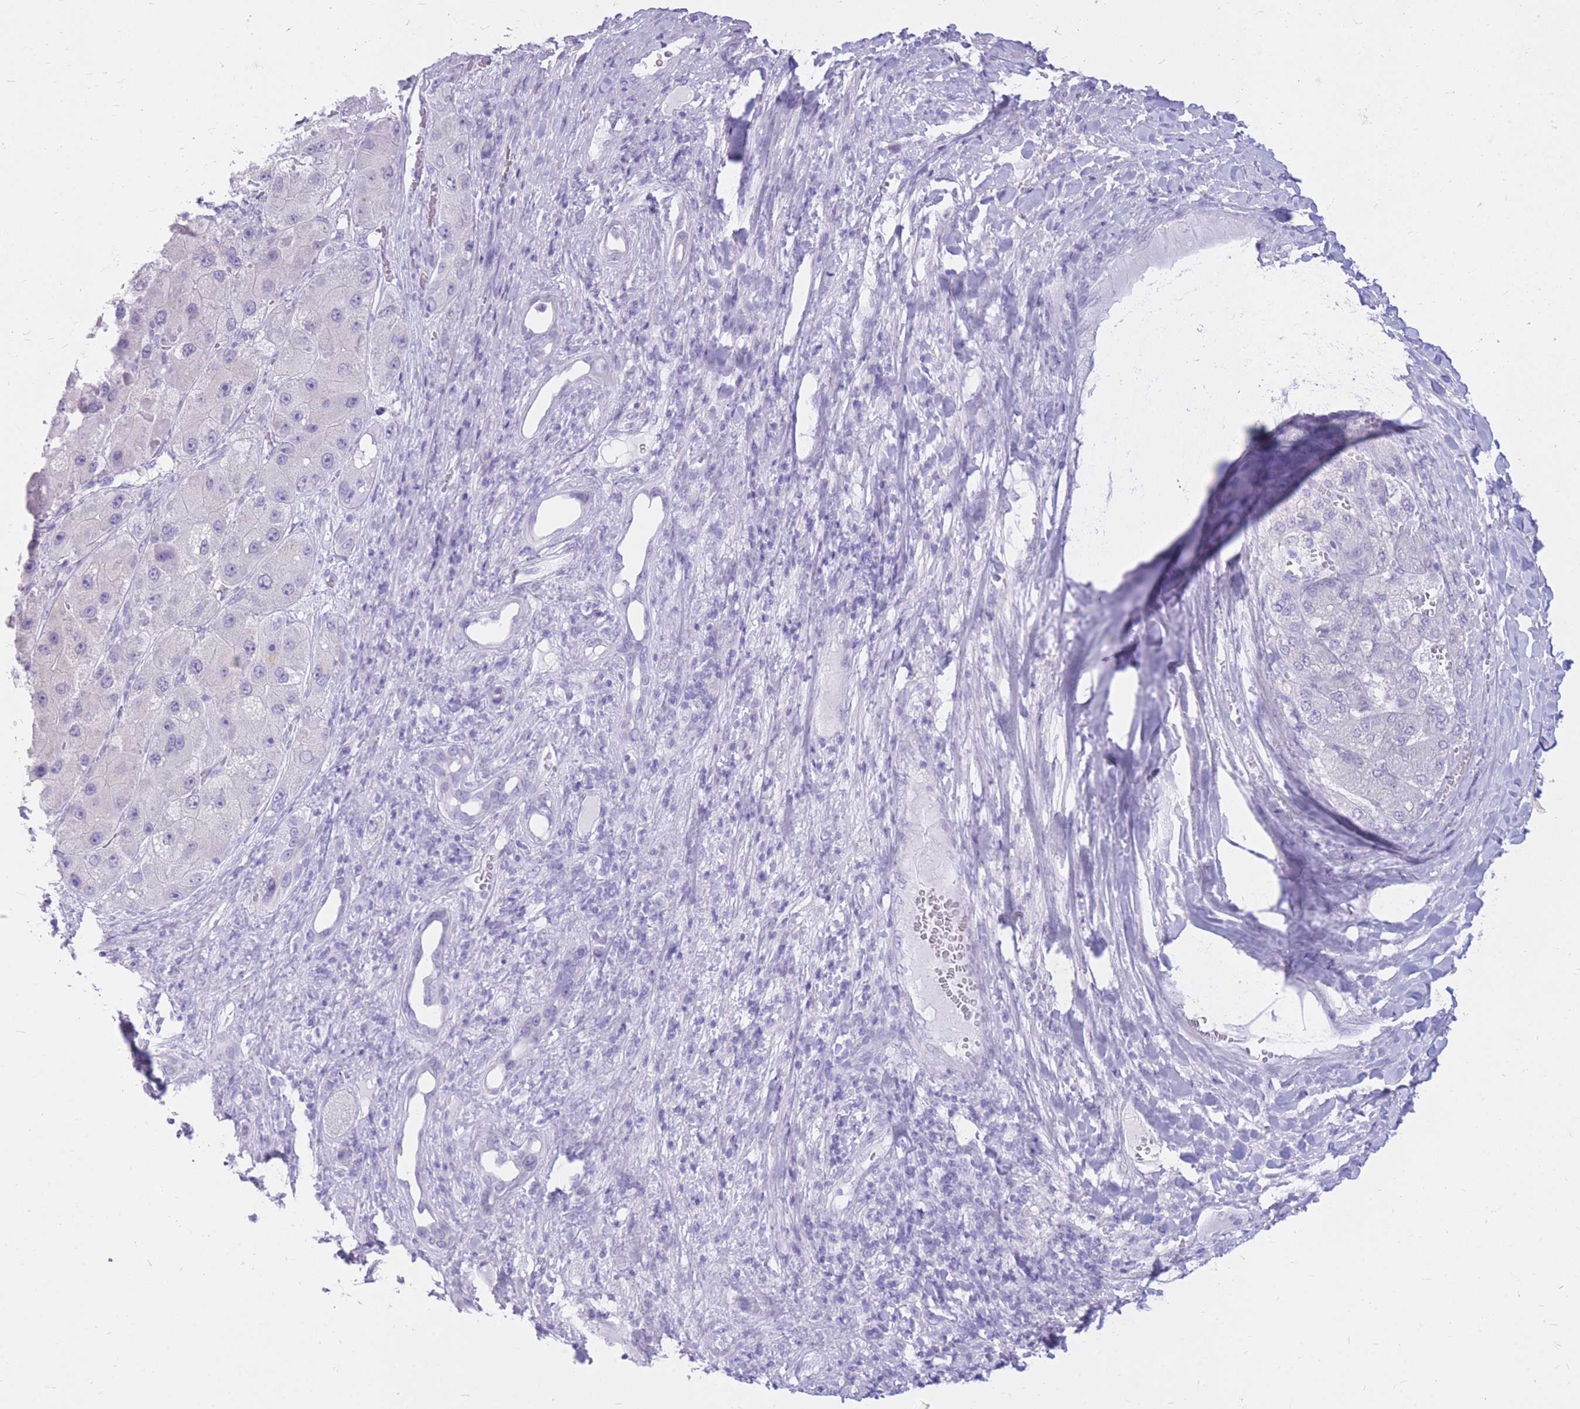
{"staining": {"intensity": "negative", "quantity": "none", "location": "none"}, "tissue": "liver cancer", "cell_type": "Tumor cells", "image_type": "cancer", "snomed": [{"axis": "morphology", "description": "Carcinoma, Hepatocellular, NOS"}, {"axis": "topography", "description": "Liver"}], "caption": "Liver hepatocellular carcinoma was stained to show a protein in brown. There is no significant expression in tumor cells. (DAB immunohistochemistry (IHC) with hematoxylin counter stain).", "gene": "CYP21A2", "patient": {"sex": "female", "age": 73}}